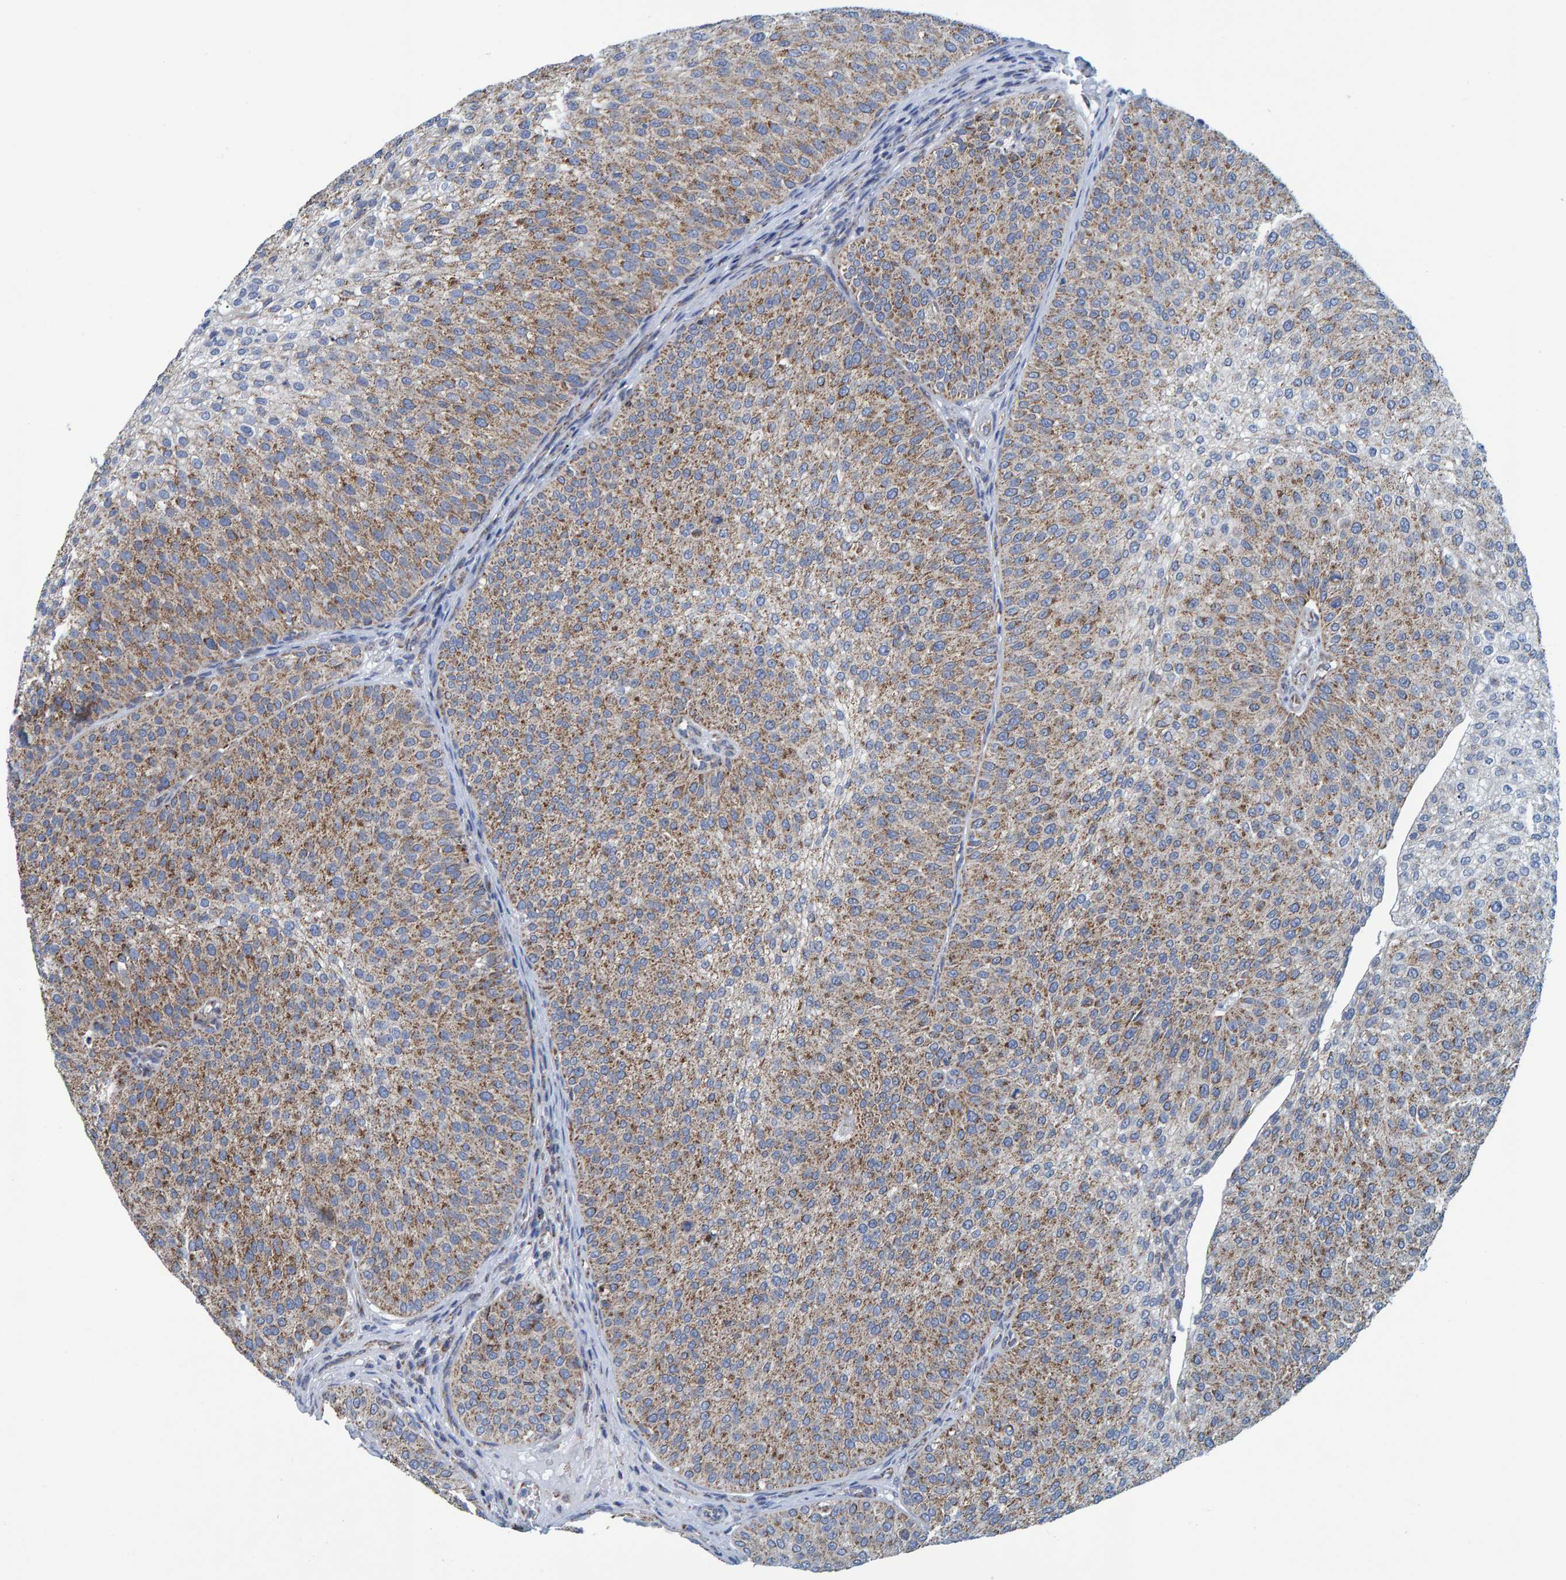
{"staining": {"intensity": "moderate", "quantity": ">75%", "location": "cytoplasmic/membranous"}, "tissue": "urothelial cancer", "cell_type": "Tumor cells", "image_type": "cancer", "snomed": [{"axis": "morphology", "description": "Urothelial carcinoma, Low grade"}, {"axis": "topography", "description": "Smooth muscle"}, {"axis": "topography", "description": "Urinary bladder"}], "caption": "Moderate cytoplasmic/membranous positivity for a protein is identified in about >75% of tumor cells of urothelial cancer using immunohistochemistry (IHC).", "gene": "MRPS7", "patient": {"sex": "male", "age": 60}}